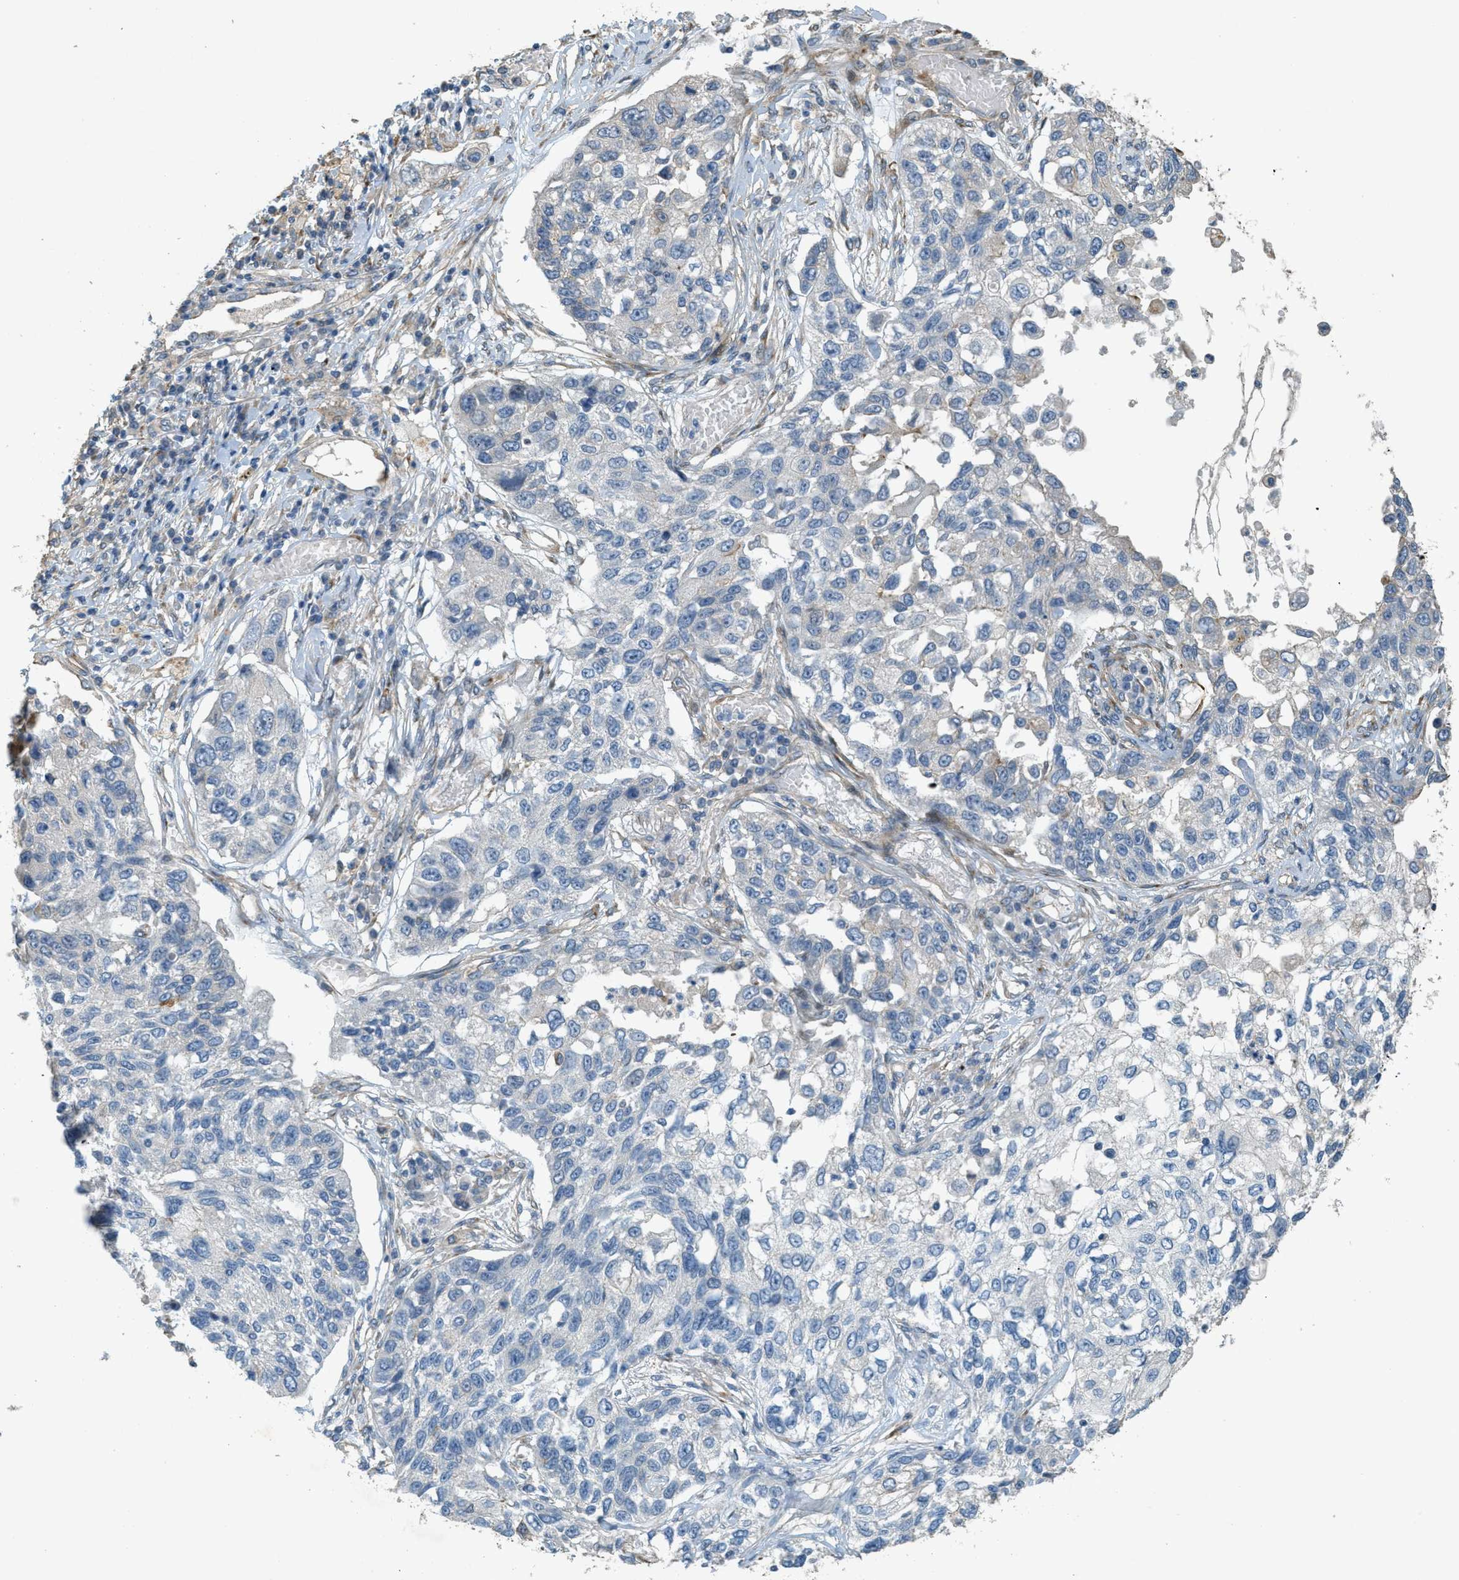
{"staining": {"intensity": "negative", "quantity": "none", "location": "none"}, "tissue": "lung cancer", "cell_type": "Tumor cells", "image_type": "cancer", "snomed": [{"axis": "morphology", "description": "Squamous cell carcinoma, NOS"}, {"axis": "topography", "description": "Lung"}], "caption": "This is an immunohistochemistry image of human lung cancer (squamous cell carcinoma). There is no expression in tumor cells.", "gene": "ADCY5", "patient": {"sex": "male", "age": 71}}